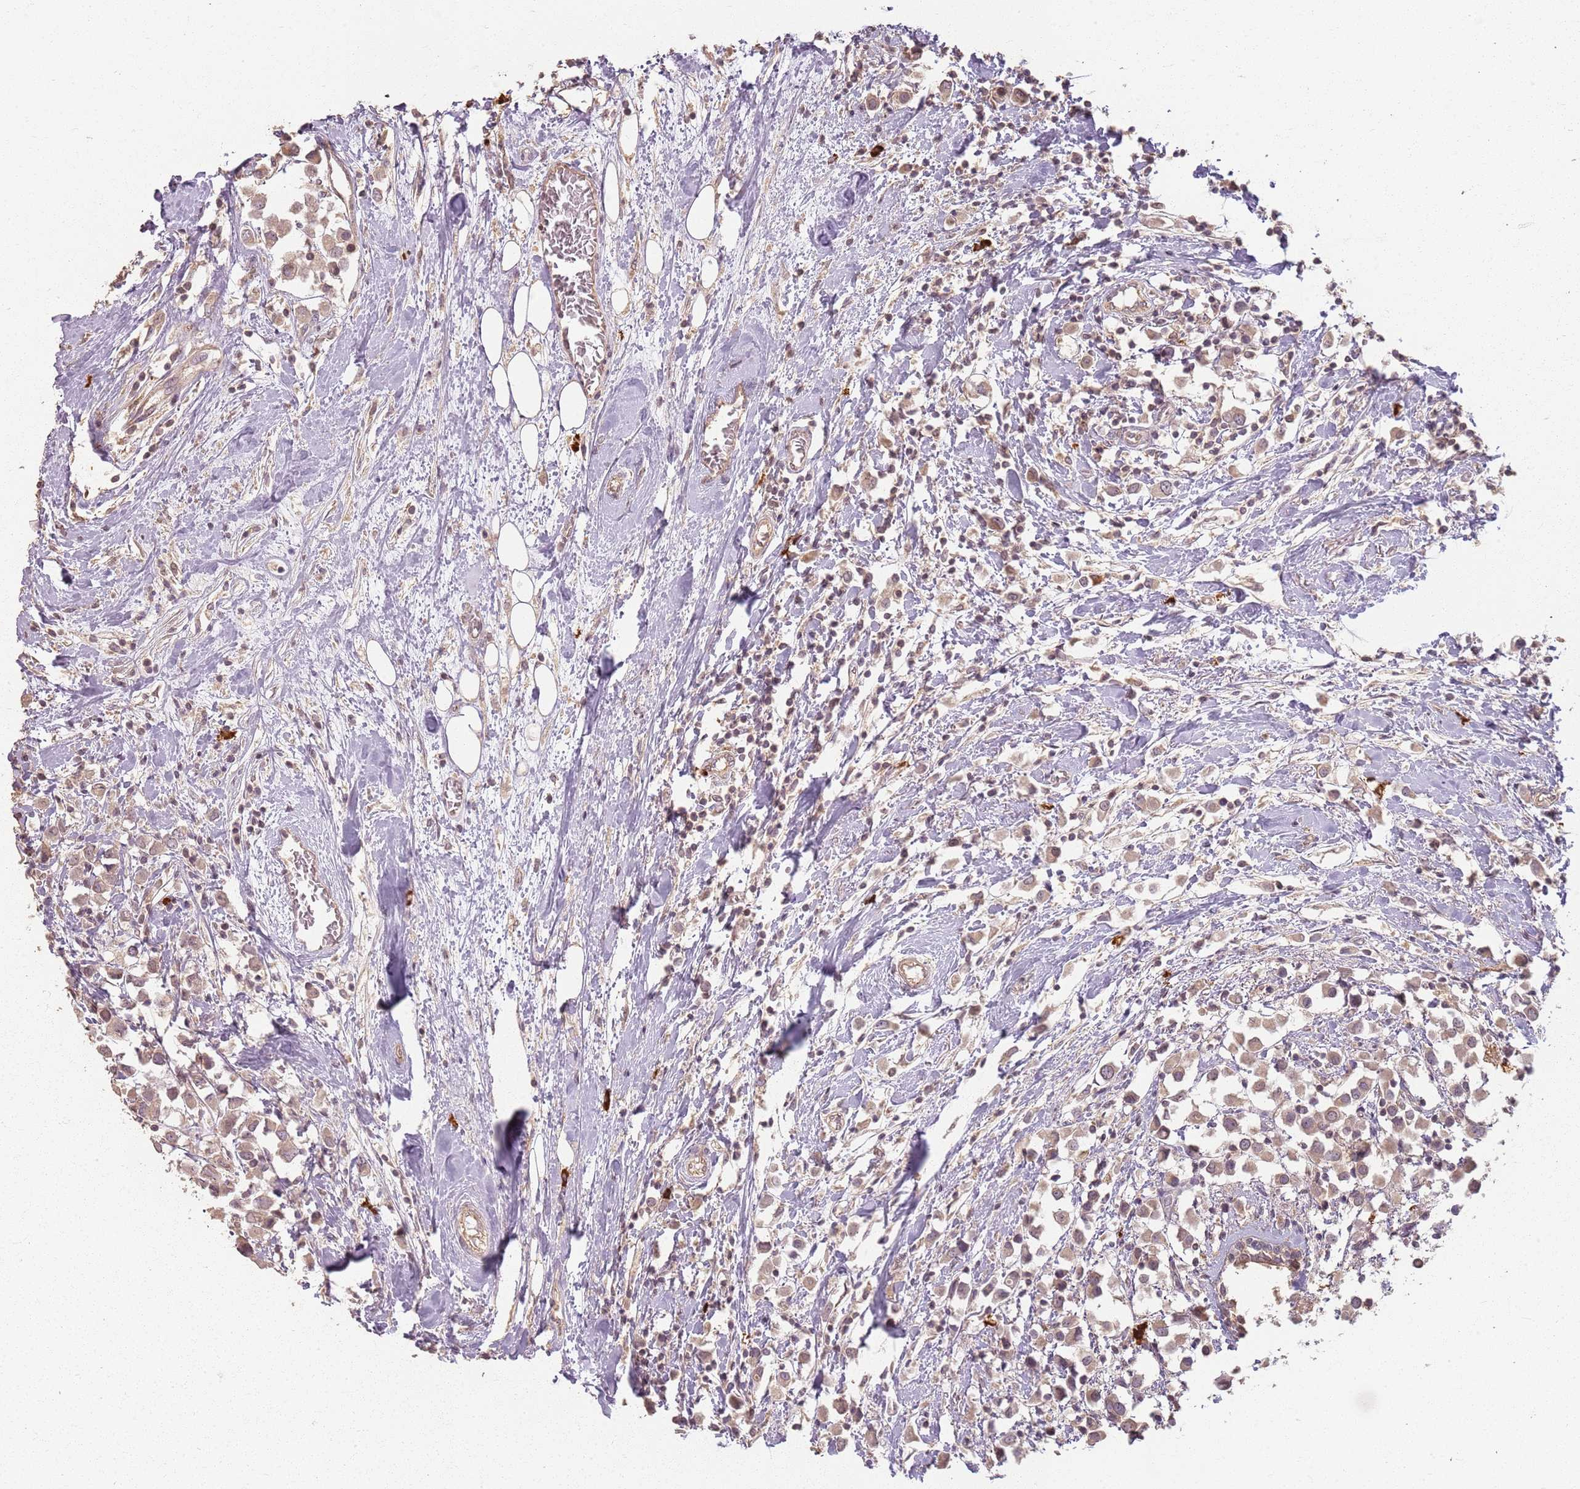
{"staining": {"intensity": "weak", "quantity": ">75%", "location": "cytoplasmic/membranous"}, "tissue": "breast cancer", "cell_type": "Tumor cells", "image_type": "cancer", "snomed": [{"axis": "morphology", "description": "Duct carcinoma"}, {"axis": "topography", "description": "Breast"}], "caption": "Intraductal carcinoma (breast) stained for a protein shows weak cytoplasmic/membranous positivity in tumor cells.", "gene": "CCDC168", "patient": {"sex": "female", "age": 61}}